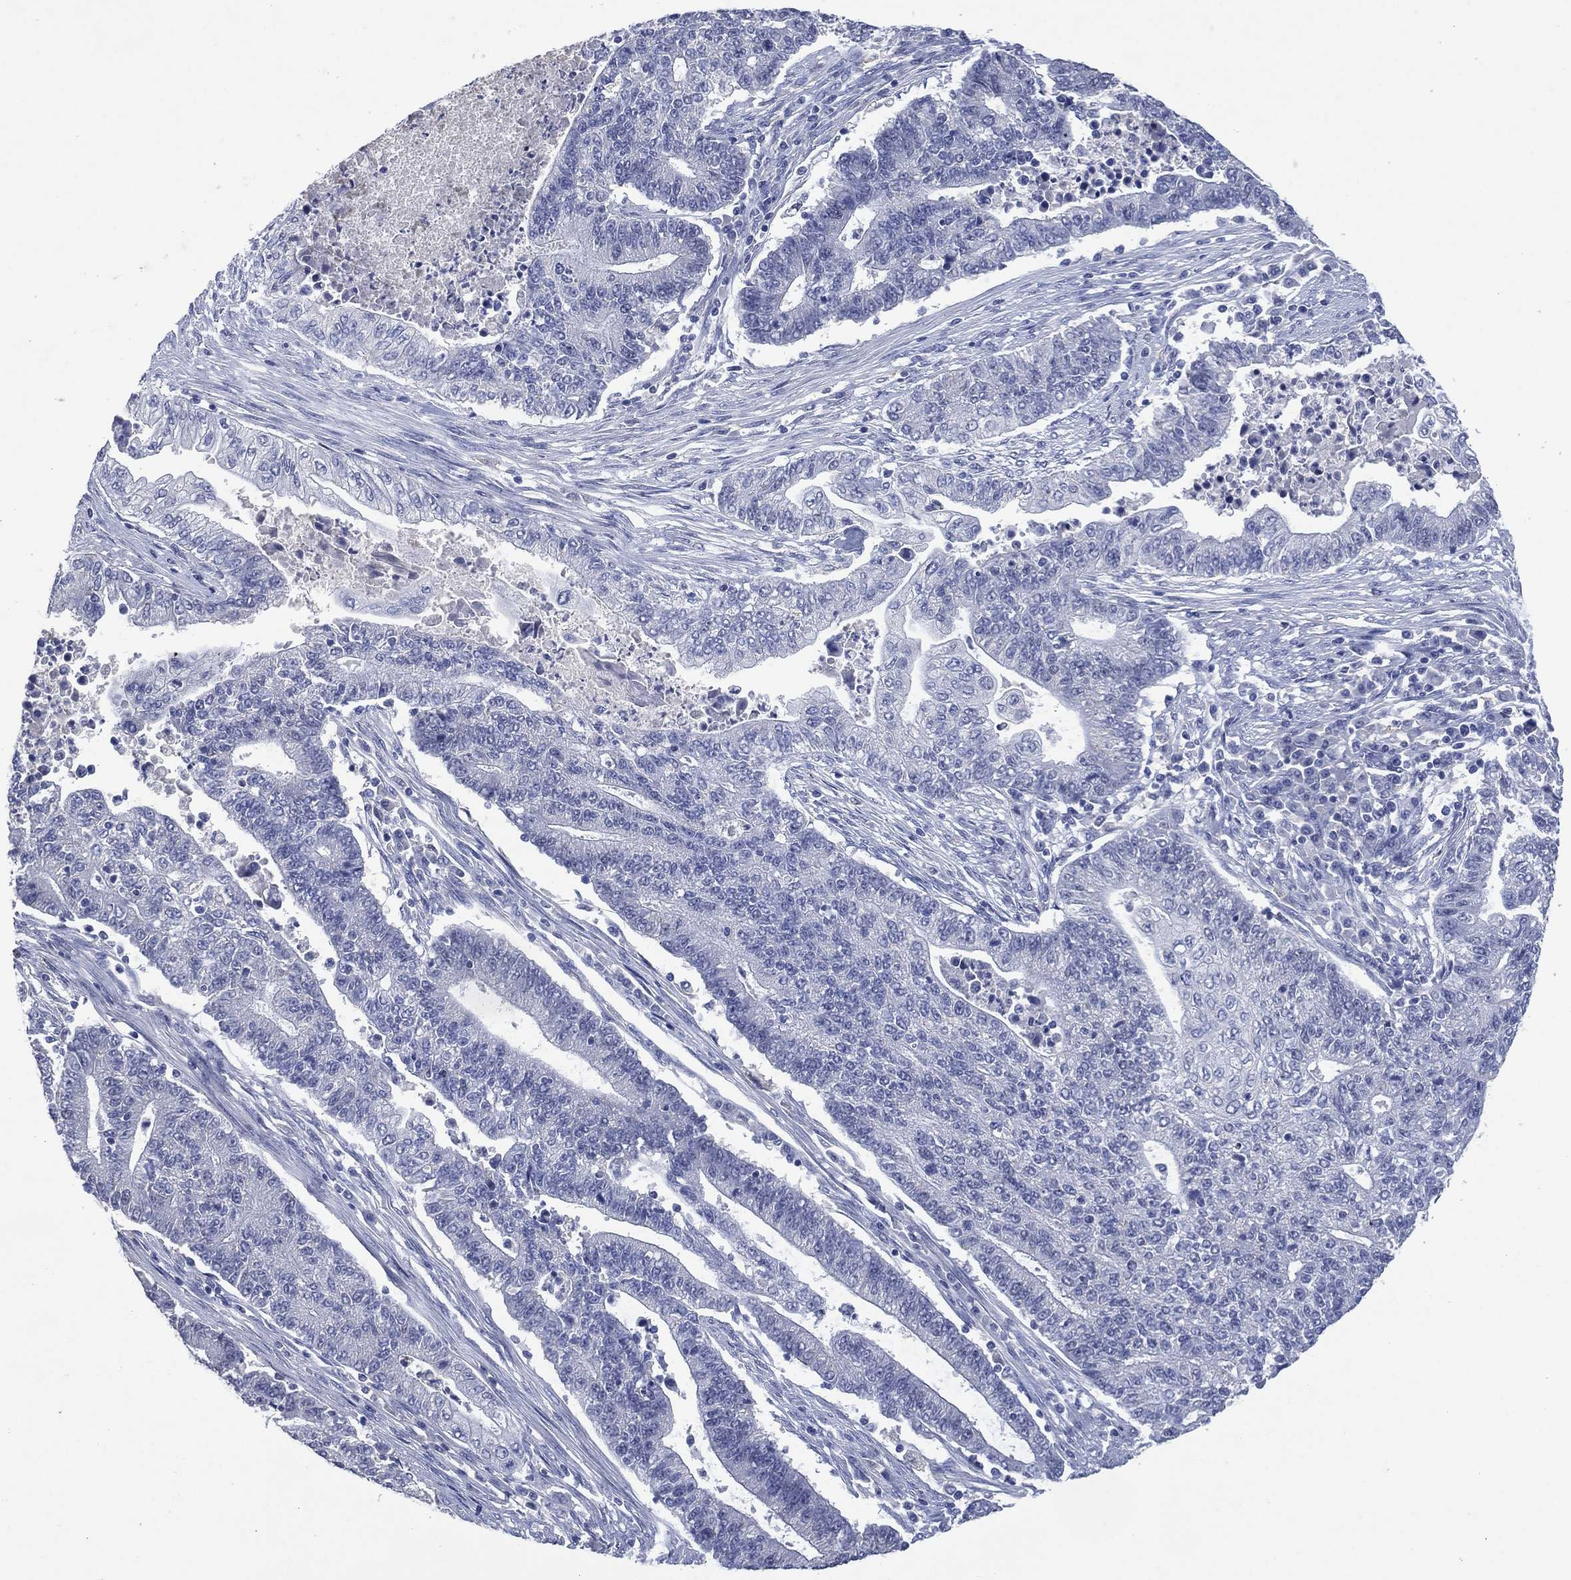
{"staining": {"intensity": "negative", "quantity": "none", "location": "none"}, "tissue": "endometrial cancer", "cell_type": "Tumor cells", "image_type": "cancer", "snomed": [{"axis": "morphology", "description": "Adenocarcinoma, NOS"}, {"axis": "topography", "description": "Uterus"}, {"axis": "topography", "description": "Endometrium"}], "caption": "A high-resolution image shows immunohistochemistry staining of endometrial adenocarcinoma, which demonstrates no significant expression in tumor cells.", "gene": "FSCN2", "patient": {"sex": "female", "age": 54}}